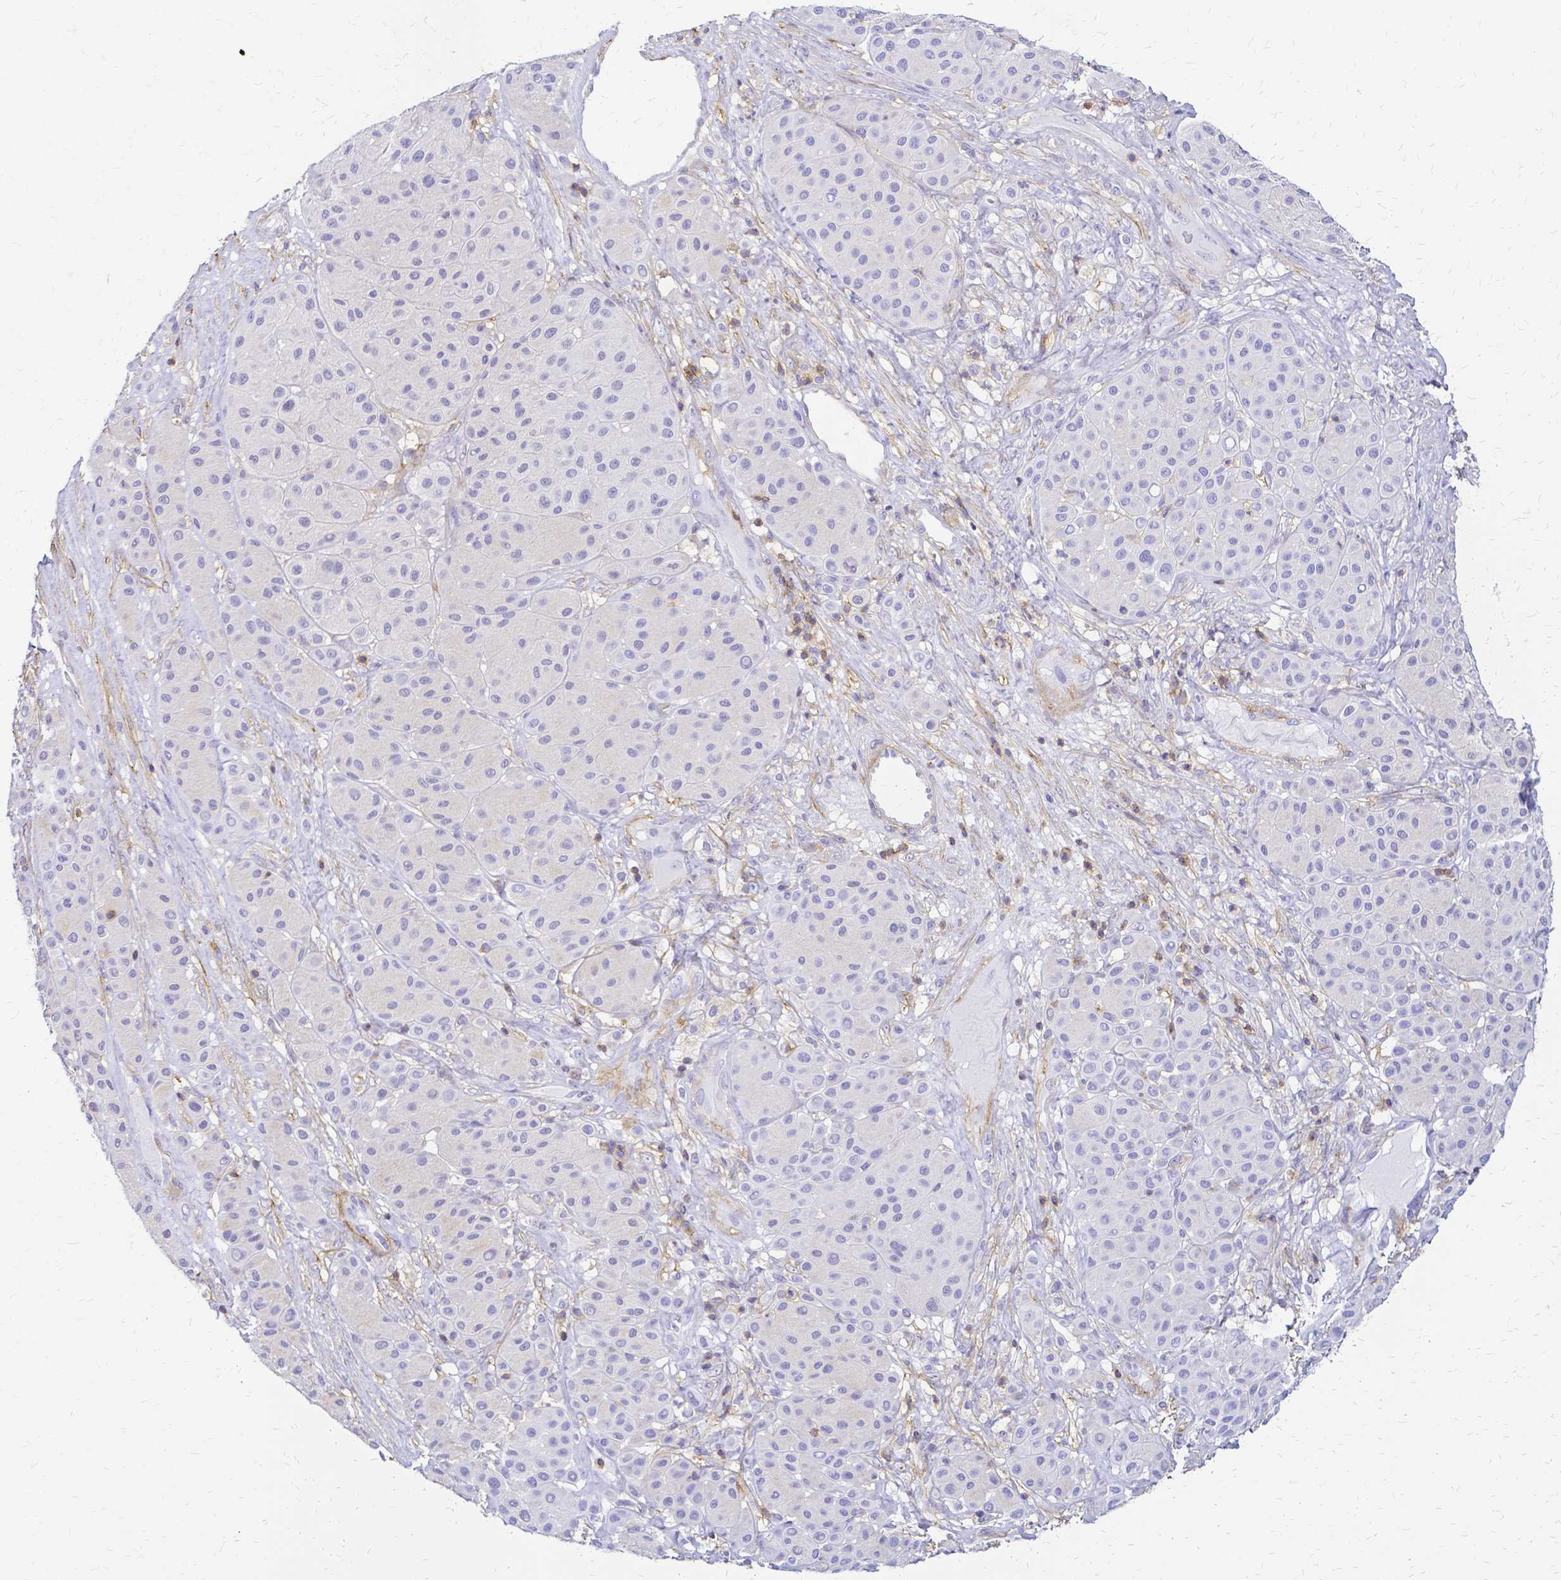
{"staining": {"intensity": "negative", "quantity": "none", "location": "none"}, "tissue": "melanoma", "cell_type": "Tumor cells", "image_type": "cancer", "snomed": [{"axis": "morphology", "description": "Malignant melanoma, Metastatic site"}, {"axis": "topography", "description": "Smooth muscle"}], "caption": "Melanoma was stained to show a protein in brown. There is no significant positivity in tumor cells. The staining was performed using DAB (3,3'-diaminobenzidine) to visualize the protein expression in brown, while the nuclei were stained in blue with hematoxylin (Magnification: 20x).", "gene": "HSPA12A", "patient": {"sex": "male", "age": 41}}